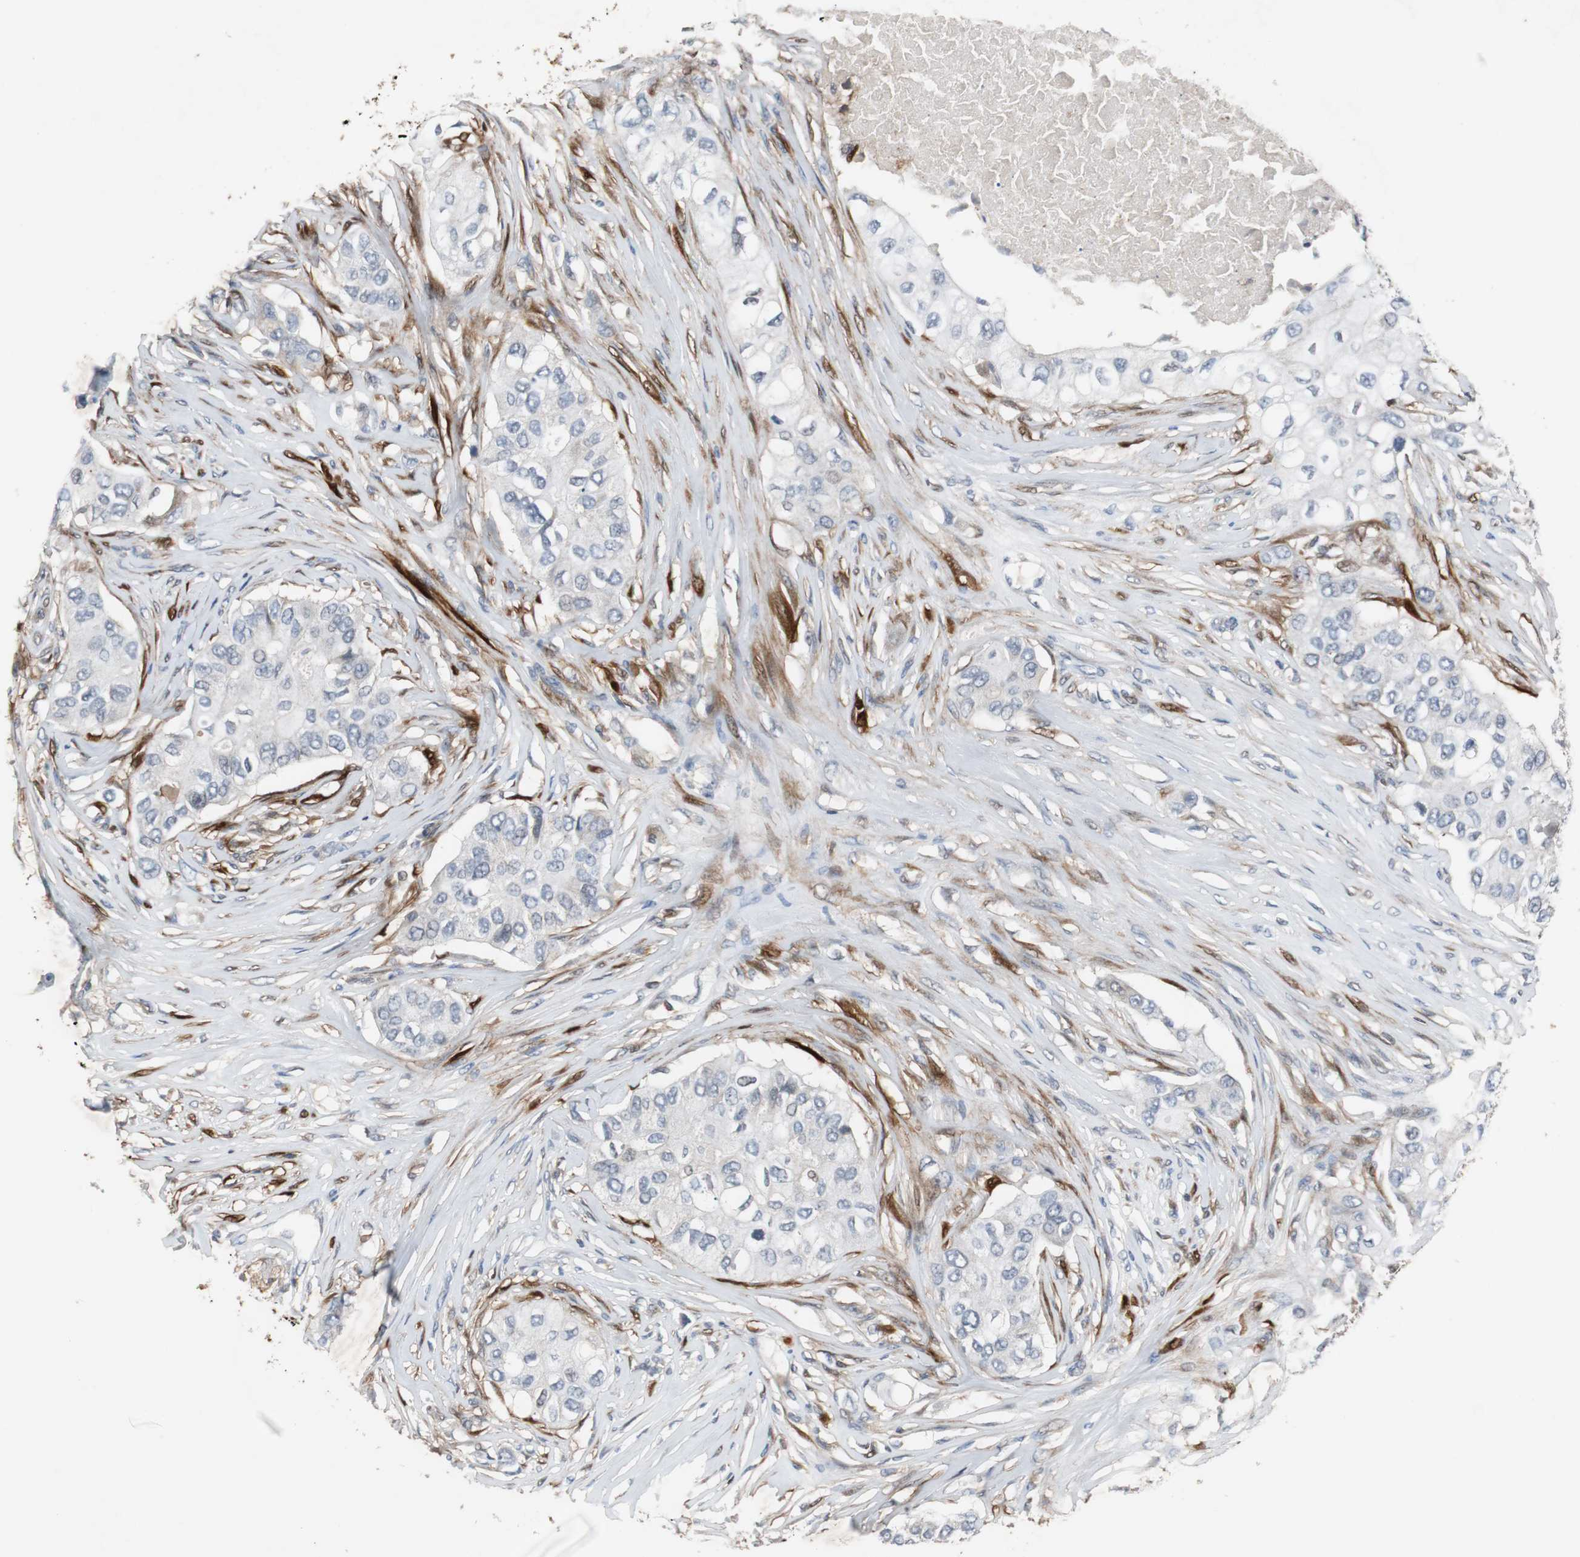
{"staining": {"intensity": "weak", "quantity": "<25%", "location": "cytoplasmic/membranous"}, "tissue": "breast cancer", "cell_type": "Tumor cells", "image_type": "cancer", "snomed": [{"axis": "morphology", "description": "Normal tissue, NOS"}, {"axis": "morphology", "description": "Duct carcinoma"}, {"axis": "topography", "description": "Breast"}], "caption": "The histopathology image reveals no staining of tumor cells in breast cancer. (DAB (3,3'-diaminobenzidine) immunohistochemistry (IHC) with hematoxylin counter stain).", "gene": "CALB2", "patient": {"sex": "female", "age": 49}}